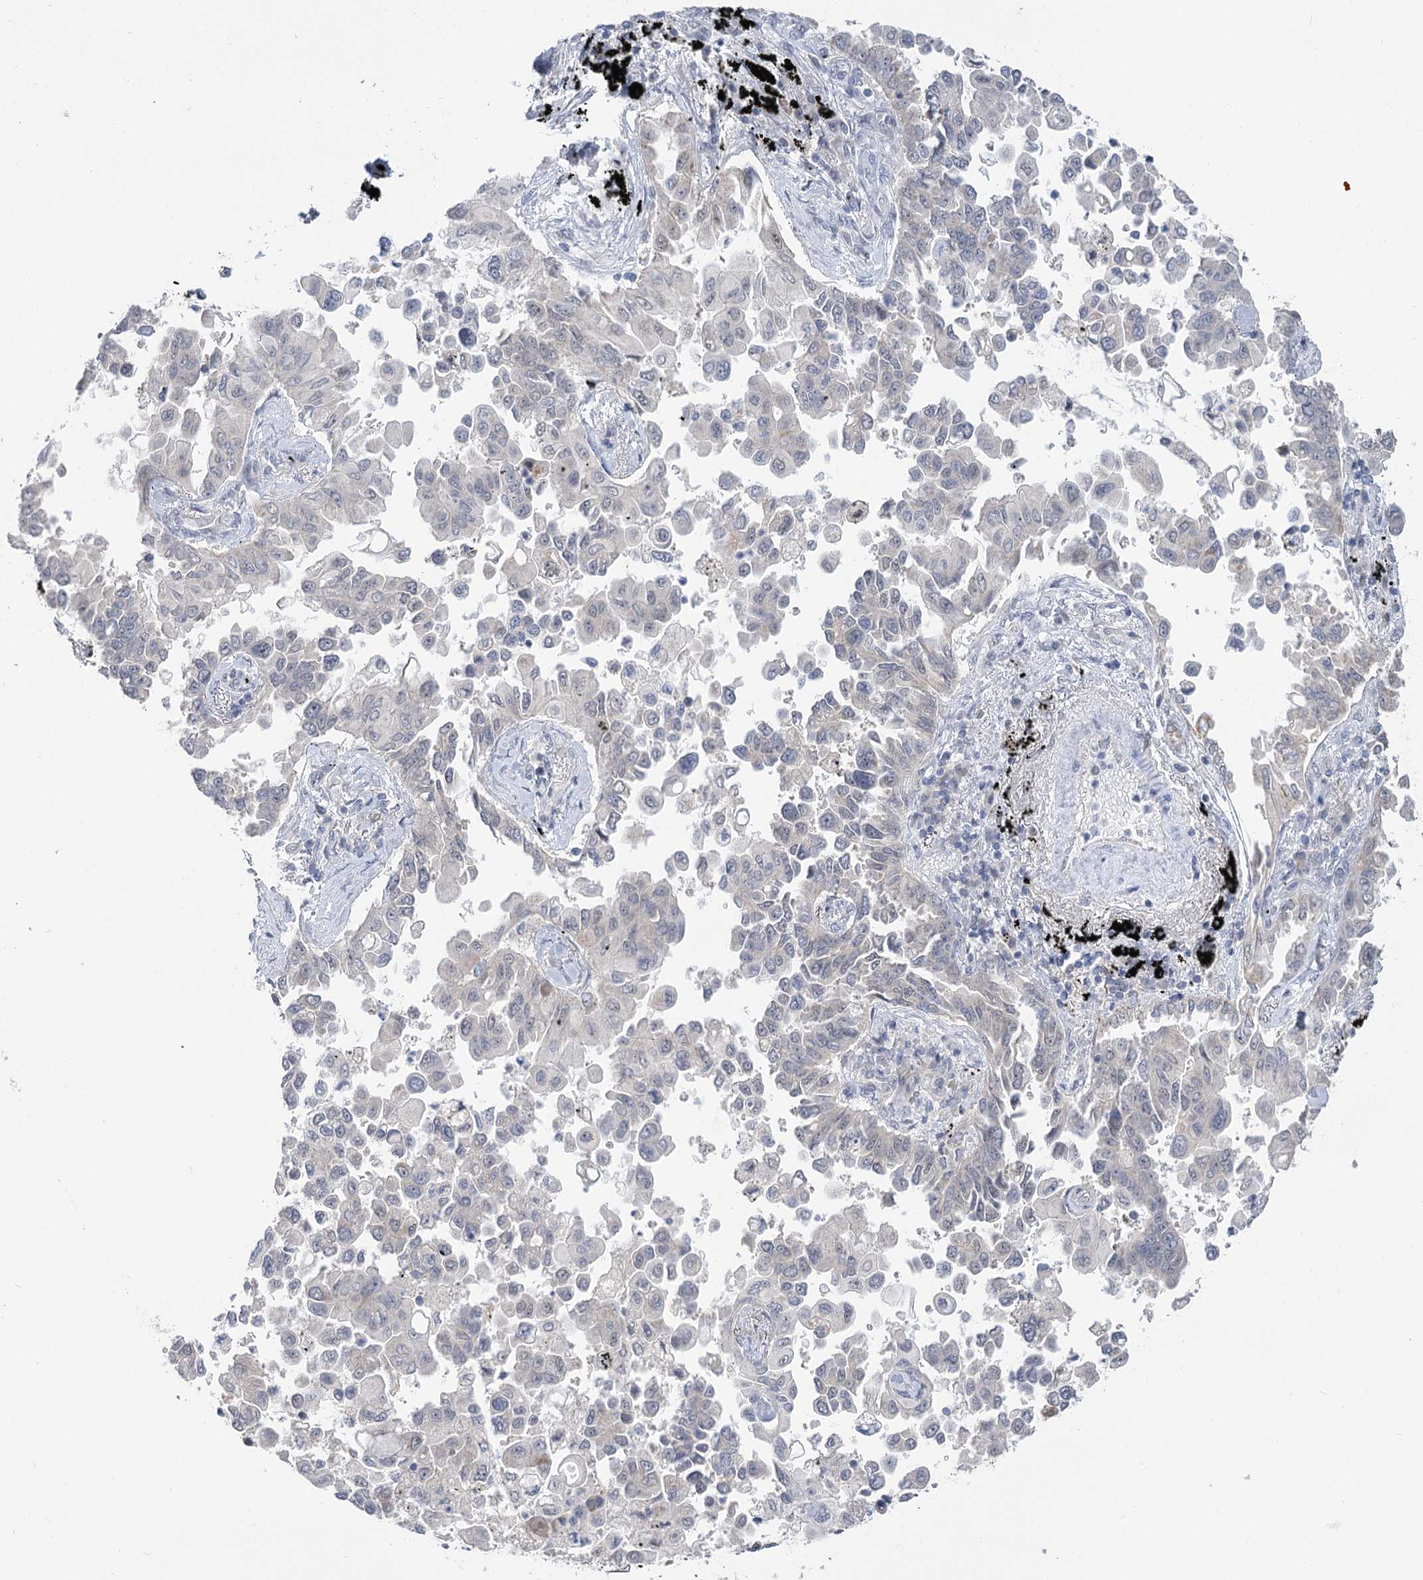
{"staining": {"intensity": "weak", "quantity": "25%-75%", "location": "cytoplasmic/membranous"}, "tissue": "lung cancer", "cell_type": "Tumor cells", "image_type": "cancer", "snomed": [{"axis": "morphology", "description": "Adenocarcinoma, NOS"}, {"axis": "topography", "description": "Lung"}], "caption": "Immunohistochemistry (IHC) of lung cancer displays low levels of weak cytoplasmic/membranous positivity in about 25%-75% of tumor cells.", "gene": "PHYHIPL", "patient": {"sex": "female", "age": 67}}